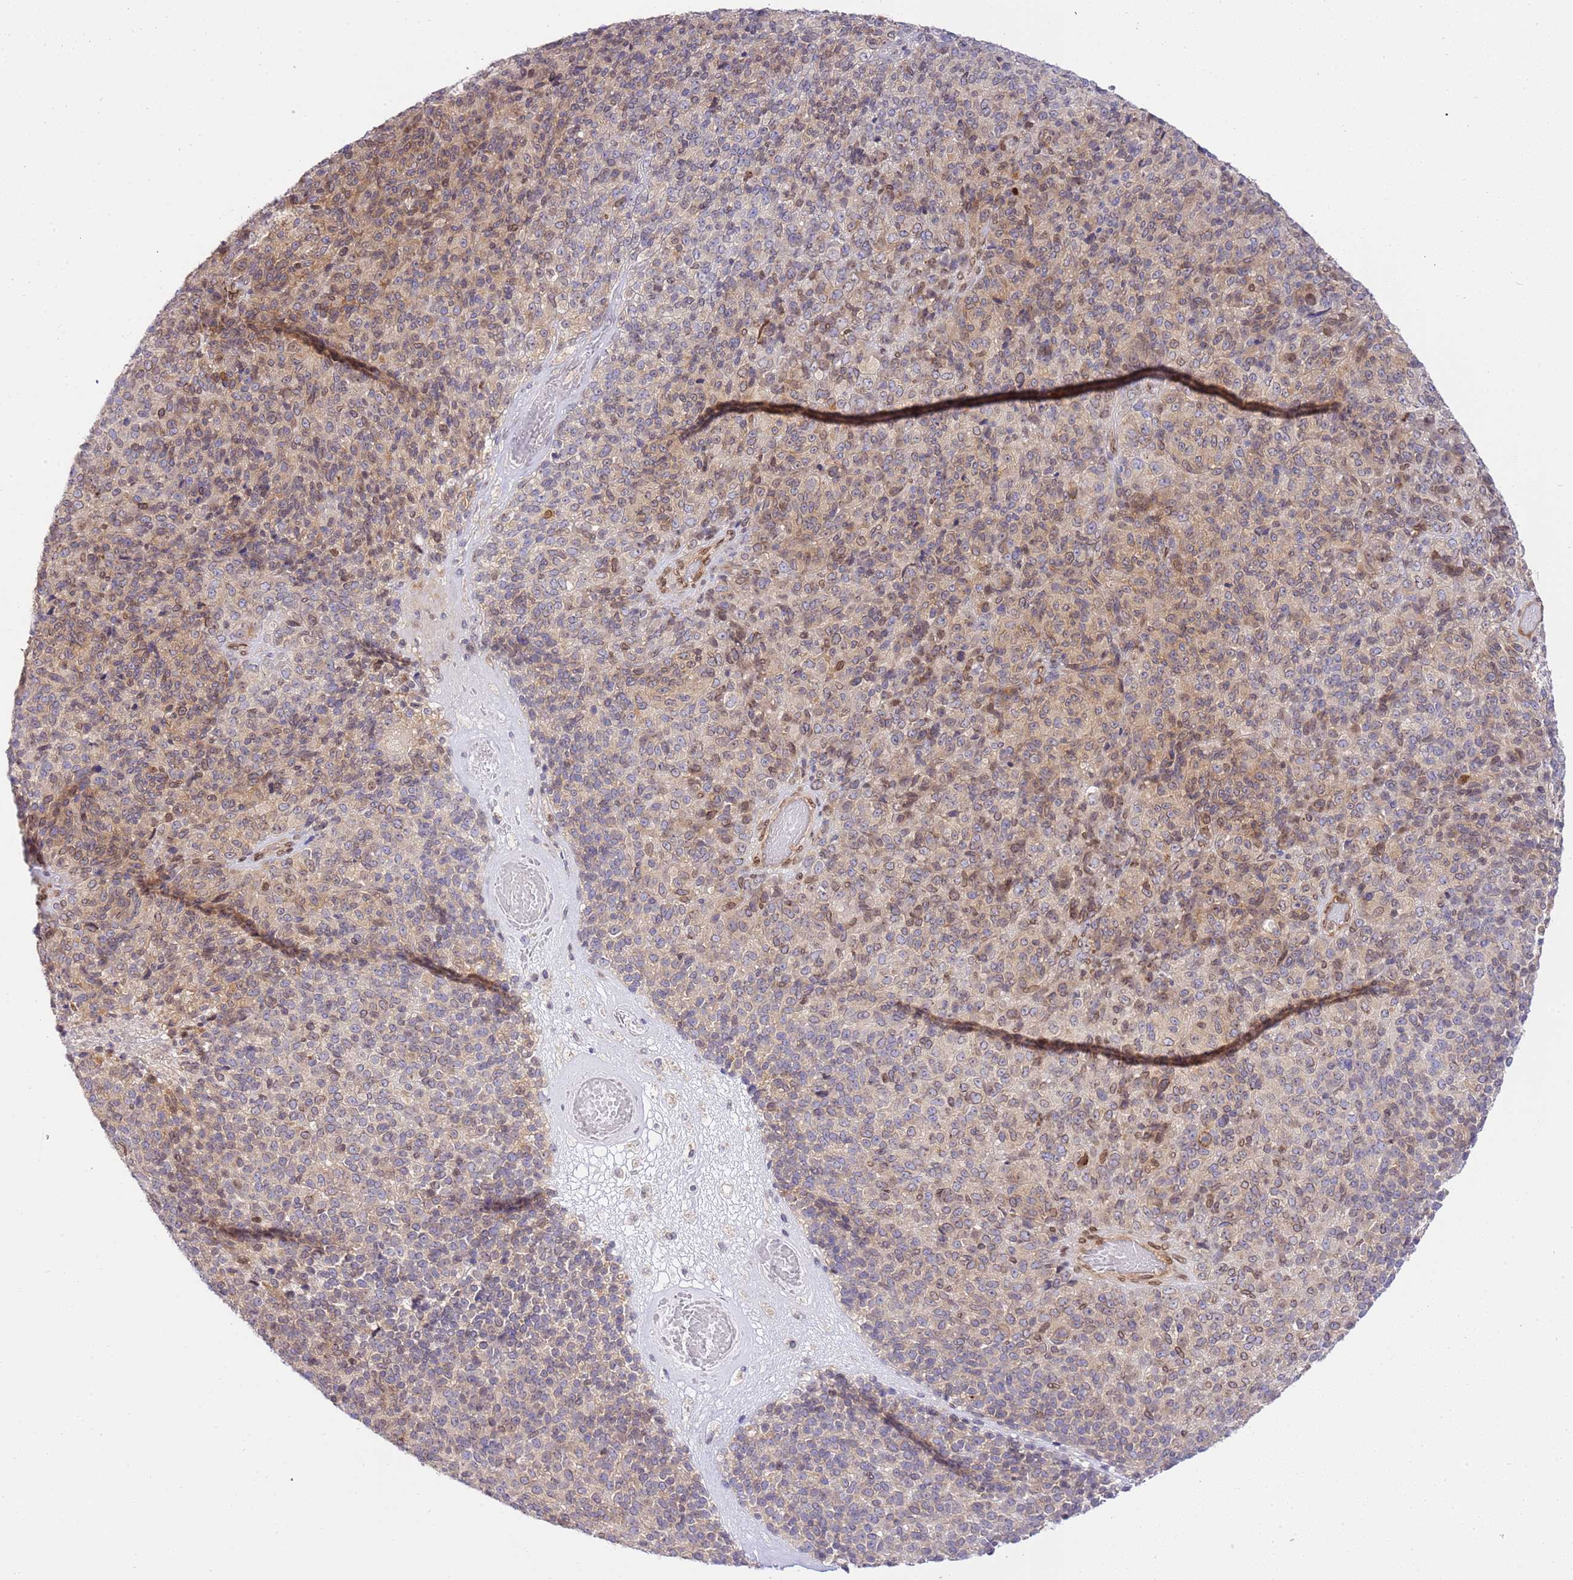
{"staining": {"intensity": "weak", "quantity": "25%-75%", "location": "cytoplasmic/membranous,nuclear"}, "tissue": "melanoma", "cell_type": "Tumor cells", "image_type": "cancer", "snomed": [{"axis": "morphology", "description": "Malignant melanoma, Metastatic site"}, {"axis": "topography", "description": "Brain"}], "caption": "The micrograph reveals a brown stain indicating the presence of a protein in the cytoplasmic/membranous and nuclear of tumor cells in melanoma.", "gene": "TRIM37", "patient": {"sex": "female", "age": 56}}